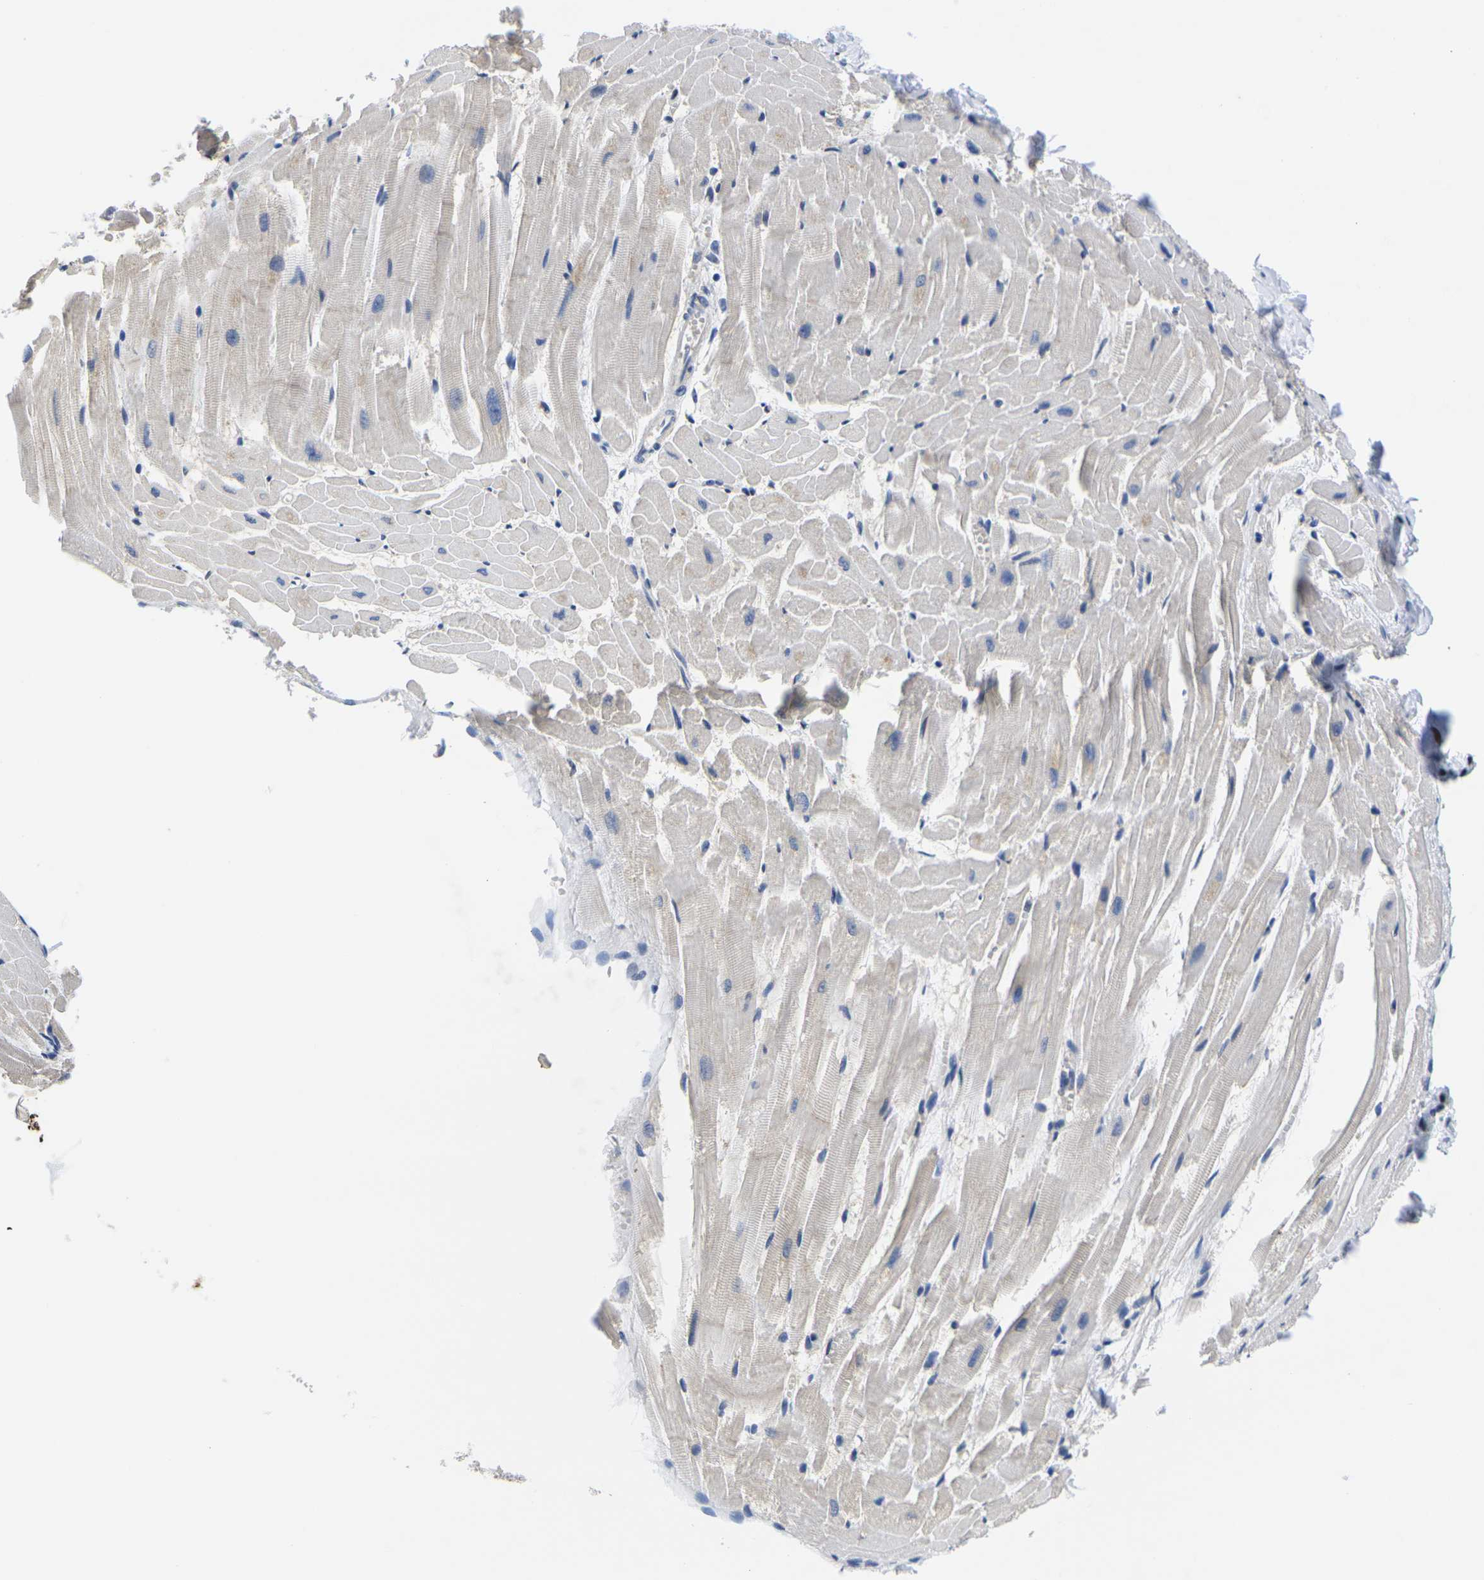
{"staining": {"intensity": "negative", "quantity": "none", "location": "none"}, "tissue": "heart muscle", "cell_type": "Cardiomyocytes", "image_type": "normal", "snomed": [{"axis": "morphology", "description": "Normal tissue, NOS"}, {"axis": "topography", "description": "Heart"}], "caption": "This is a image of immunohistochemistry staining of normal heart muscle, which shows no staining in cardiomyocytes.", "gene": "IKZF1", "patient": {"sex": "female", "age": 19}}